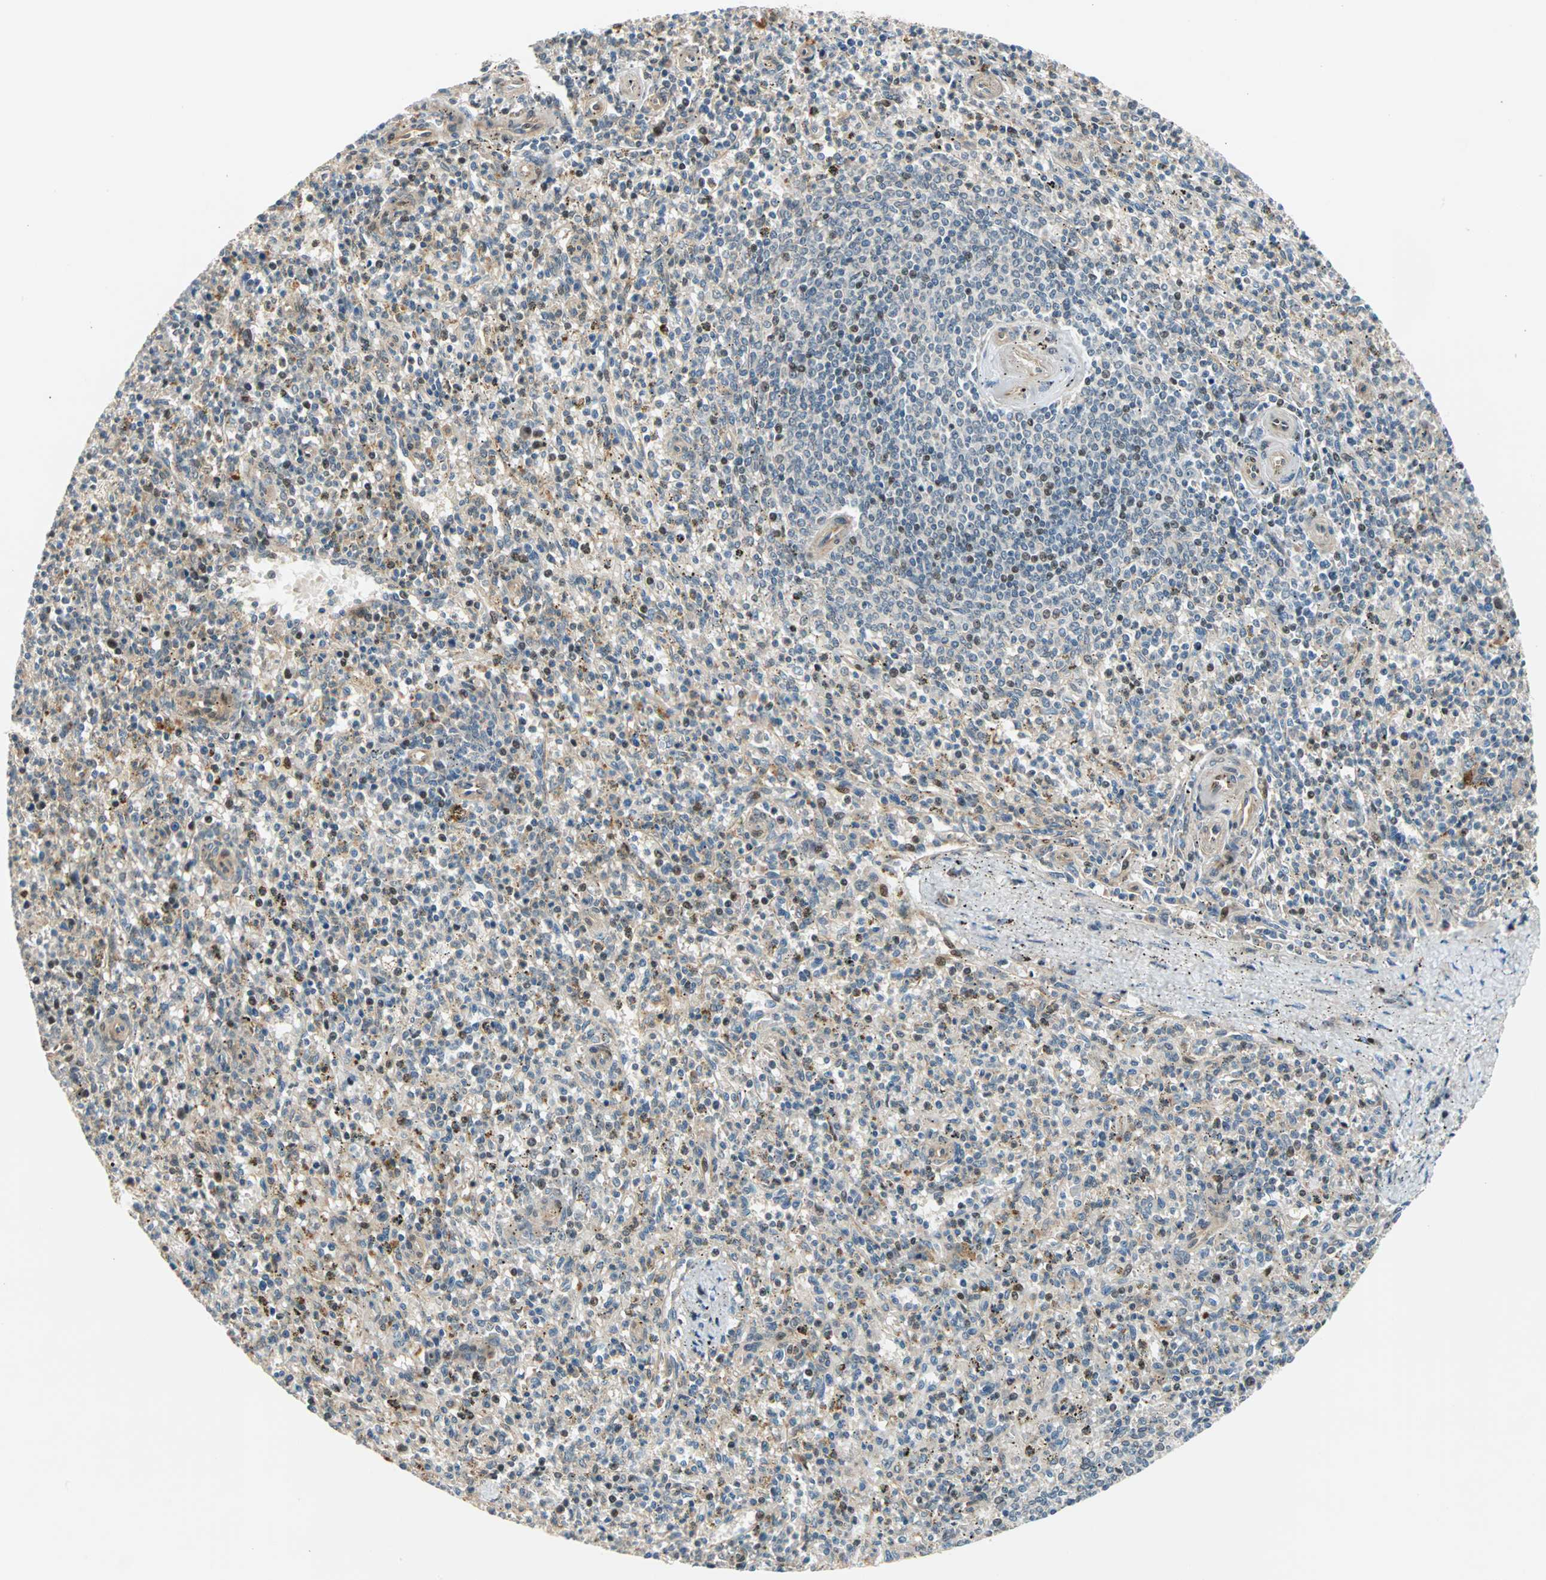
{"staining": {"intensity": "moderate", "quantity": "<25%", "location": "cytoplasmic/membranous,nuclear"}, "tissue": "spleen", "cell_type": "Cells in red pulp", "image_type": "normal", "snomed": [{"axis": "morphology", "description": "Normal tissue, NOS"}, {"axis": "topography", "description": "Spleen"}], "caption": "High-magnification brightfield microscopy of benign spleen stained with DAB (brown) and counterstained with hematoxylin (blue). cells in red pulp exhibit moderate cytoplasmic/membranous,nuclear expression is present in approximately<25% of cells.", "gene": "HECW1", "patient": {"sex": "male", "age": 72}}